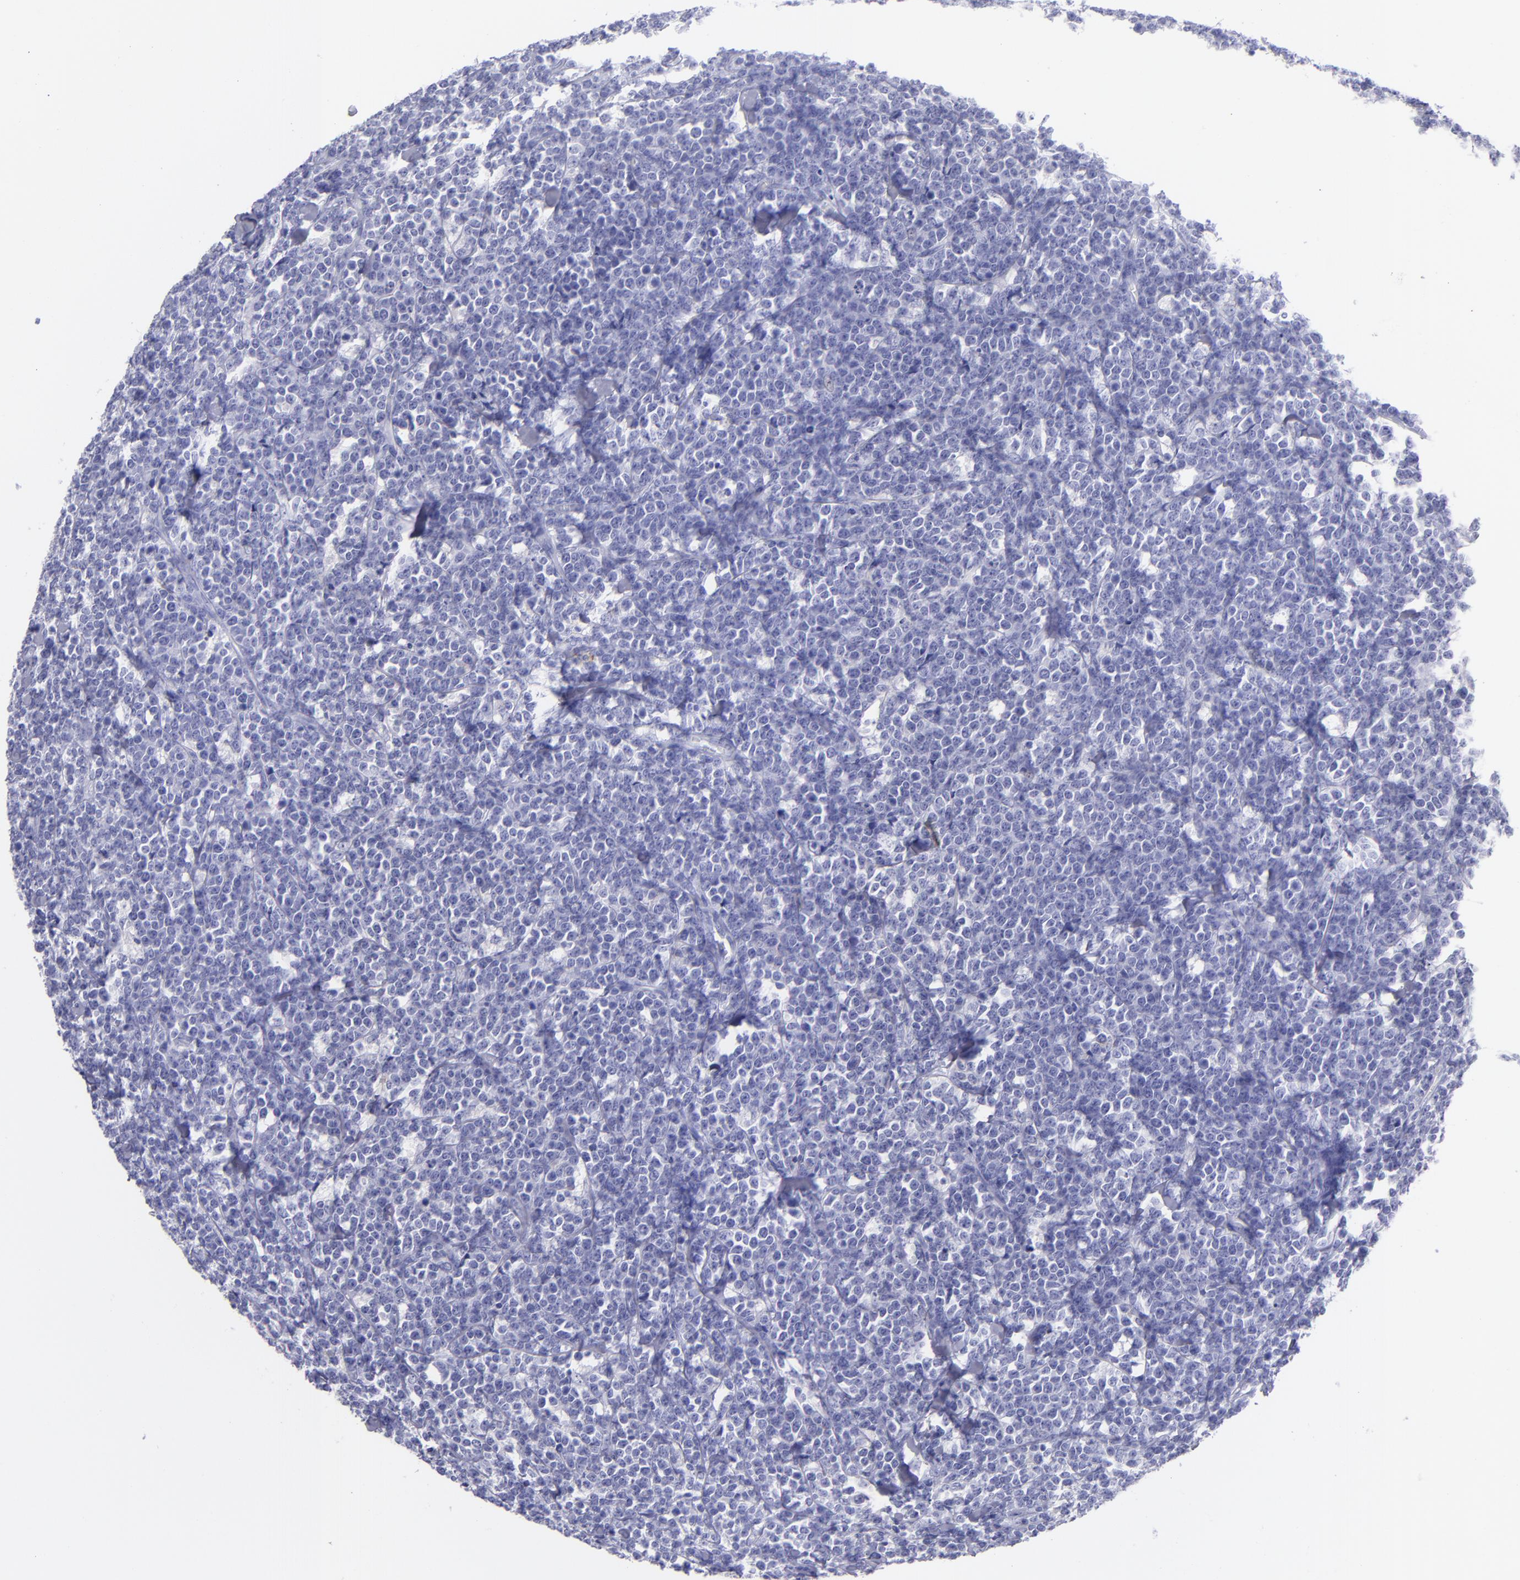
{"staining": {"intensity": "negative", "quantity": "none", "location": "none"}, "tissue": "lymphoma", "cell_type": "Tumor cells", "image_type": "cancer", "snomed": [{"axis": "morphology", "description": "Malignant lymphoma, non-Hodgkin's type, High grade"}, {"axis": "topography", "description": "Small intestine"}, {"axis": "topography", "description": "Colon"}], "caption": "Immunohistochemical staining of high-grade malignant lymphoma, non-Hodgkin's type displays no significant staining in tumor cells.", "gene": "CD82", "patient": {"sex": "male", "age": 8}}